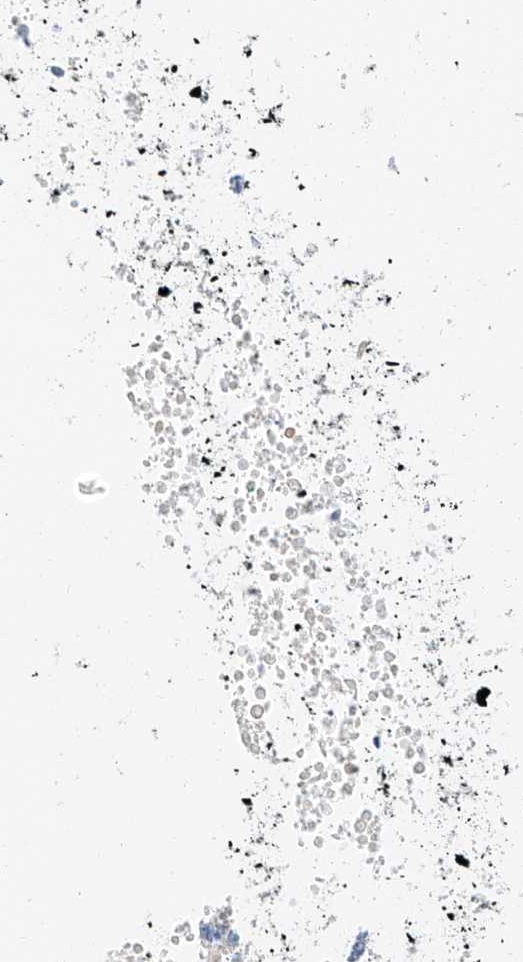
{"staining": {"intensity": "negative", "quantity": "none", "location": "none"}, "tissue": "skin cancer", "cell_type": "Tumor cells", "image_type": "cancer", "snomed": [{"axis": "morphology", "description": "Basal cell carcinoma"}, {"axis": "topography", "description": "Skin"}], "caption": "An immunohistochemistry (IHC) image of skin cancer (basal cell carcinoma) is shown. There is no staining in tumor cells of skin cancer (basal cell carcinoma).", "gene": "CDCP2", "patient": {"sex": "female", "age": 81}}